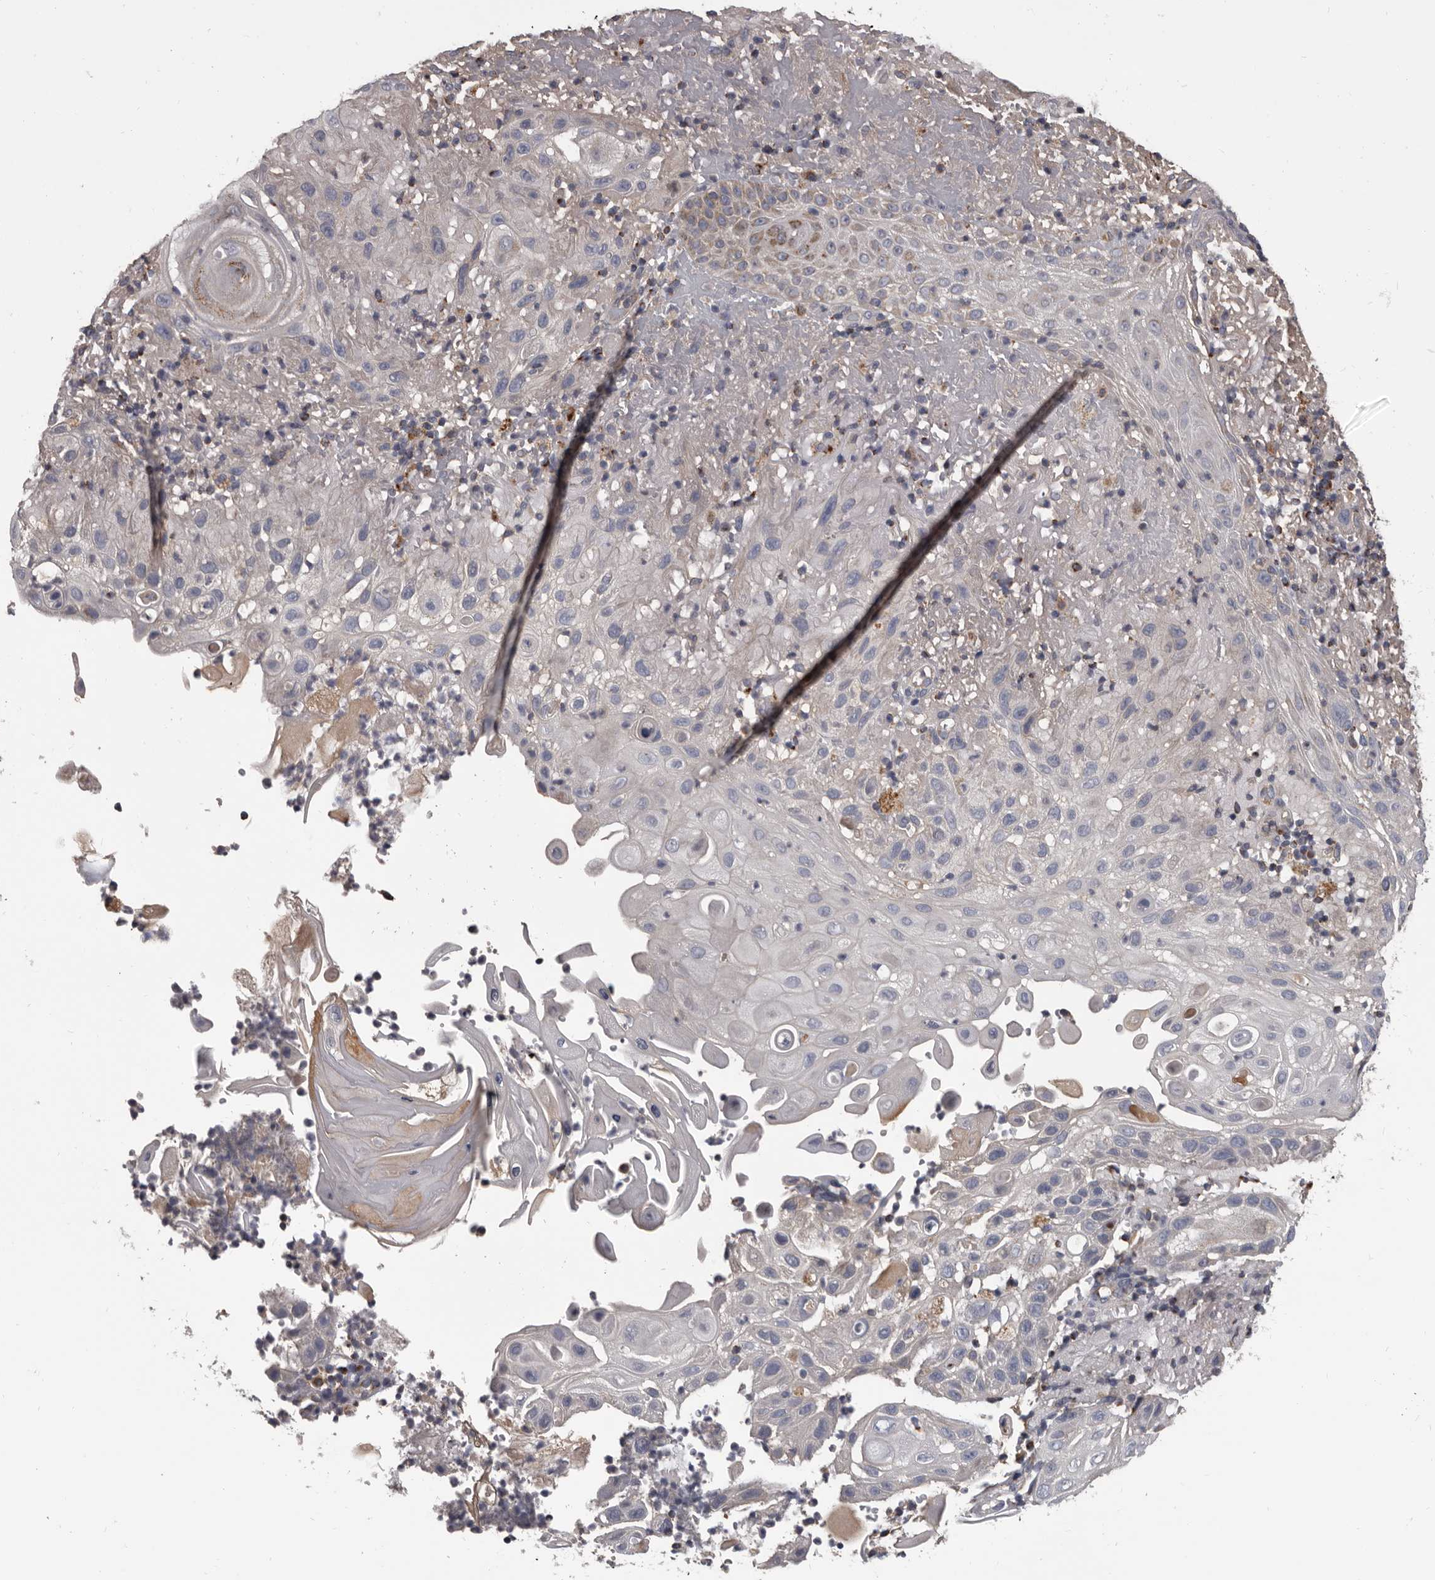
{"staining": {"intensity": "weak", "quantity": "<25%", "location": "cytoplasmic/membranous"}, "tissue": "skin cancer", "cell_type": "Tumor cells", "image_type": "cancer", "snomed": [{"axis": "morphology", "description": "Normal tissue, NOS"}, {"axis": "morphology", "description": "Squamous cell carcinoma, NOS"}, {"axis": "topography", "description": "Skin"}], "caption": "High power microscopy histopathology image of an immunohistochemistry (IHC) image of skin cancer, revealing no significant positivity in tumor cells. (Stains: DAB (3,3'-diaminobenzidine) immunohistochemistry with hematoxylin counter stain, Microscopy: brightfield microscopy at high magnification).", "gene": "ALDH5A1", "patient": {"sex": "female", "age": 96}}